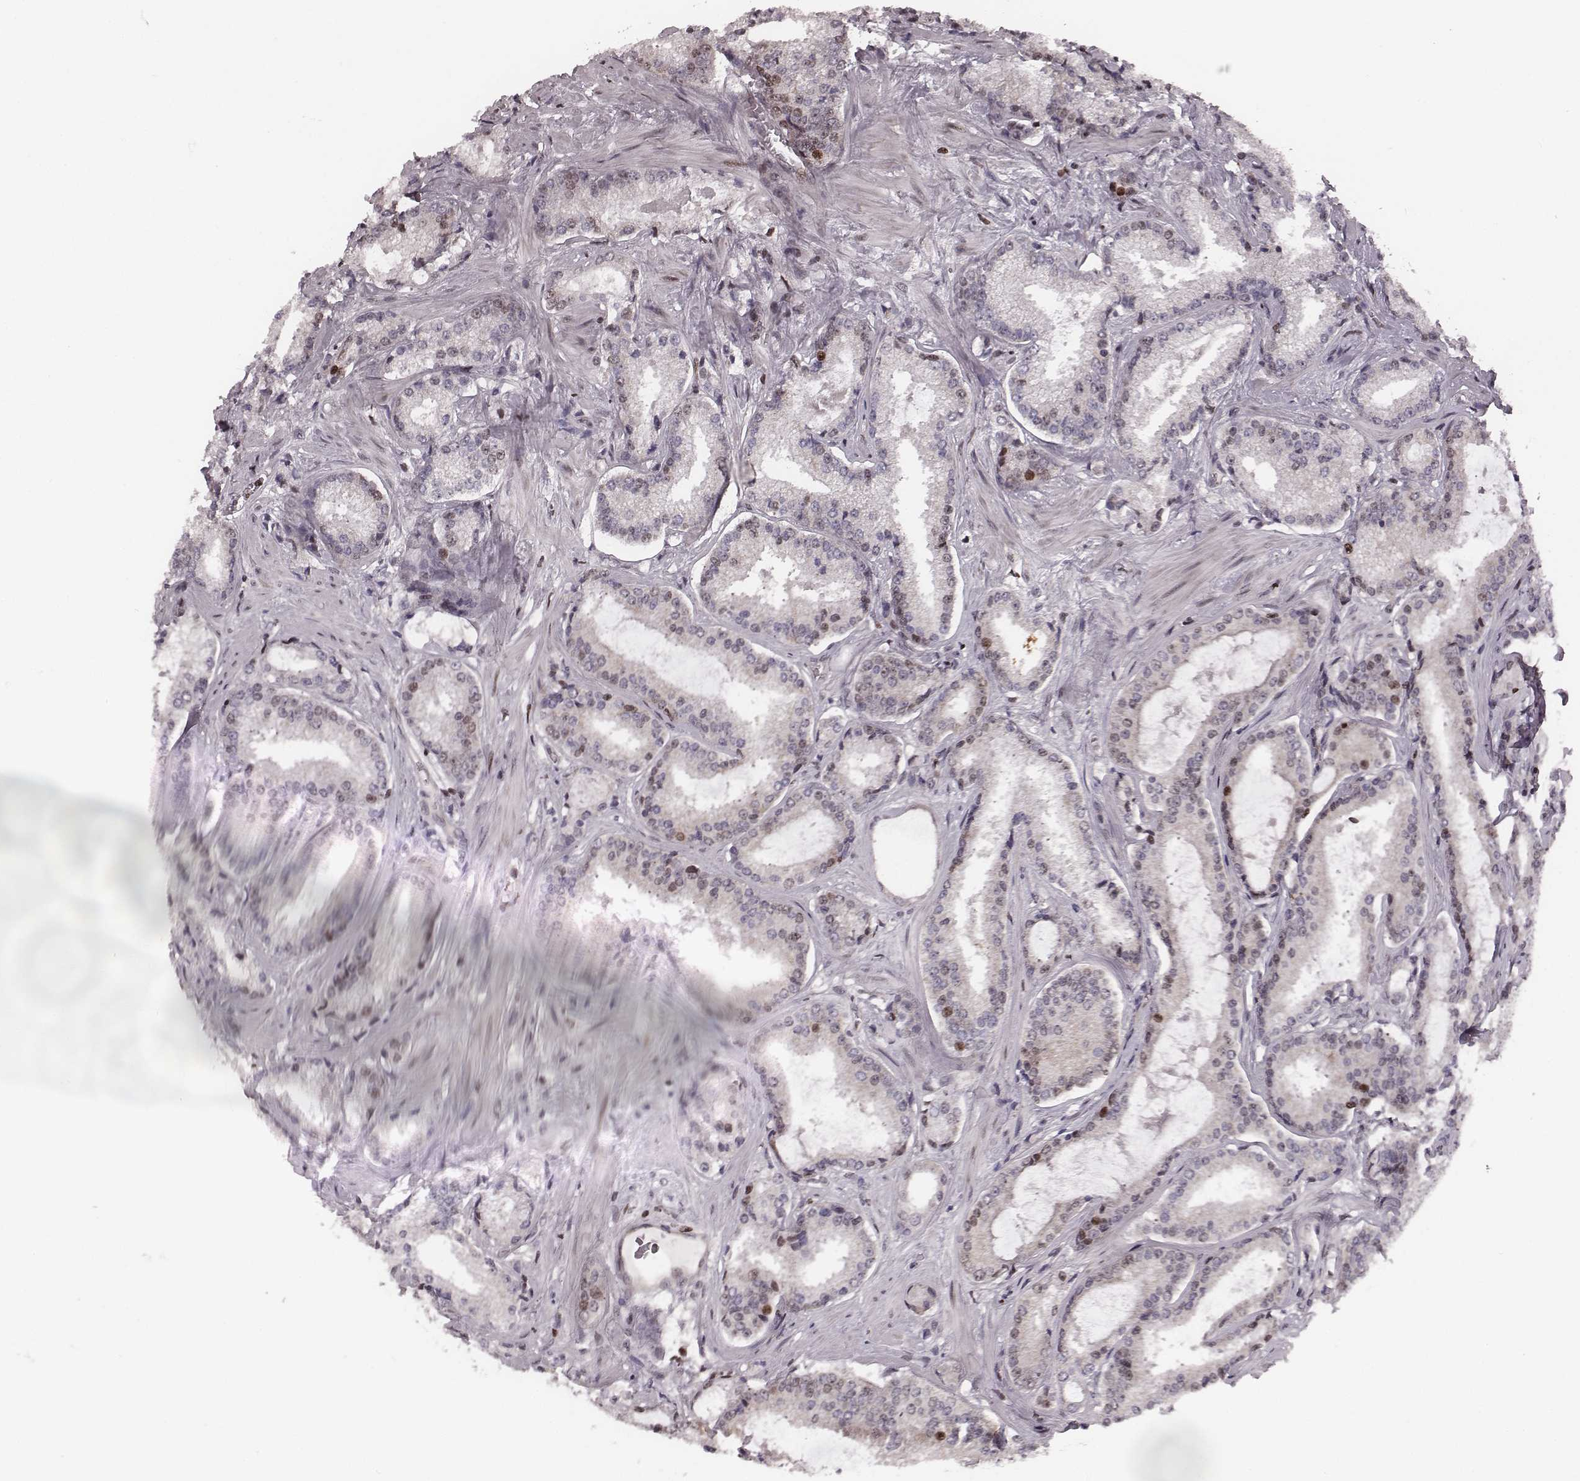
{"staining": {"intensity": "moderate", "quantity": "<25%", "location": "nuclear"}, "tissue": "prostate cancer", "cell_type": "Tumor cells", "image_type": "cancer", "snomed": [{"axis": "morphology", "description": "Adenocarcinoma, Low grade"}, {"axis": "topography", "description": "Prostate"}], "caption": "Human prostate cancer stained for a protein (brown) reveals moderate nuclear positive expression in approximately <25% of tumor cells.", "gene": "VRK3", "patient": {"sex": "male", "age": 56}}